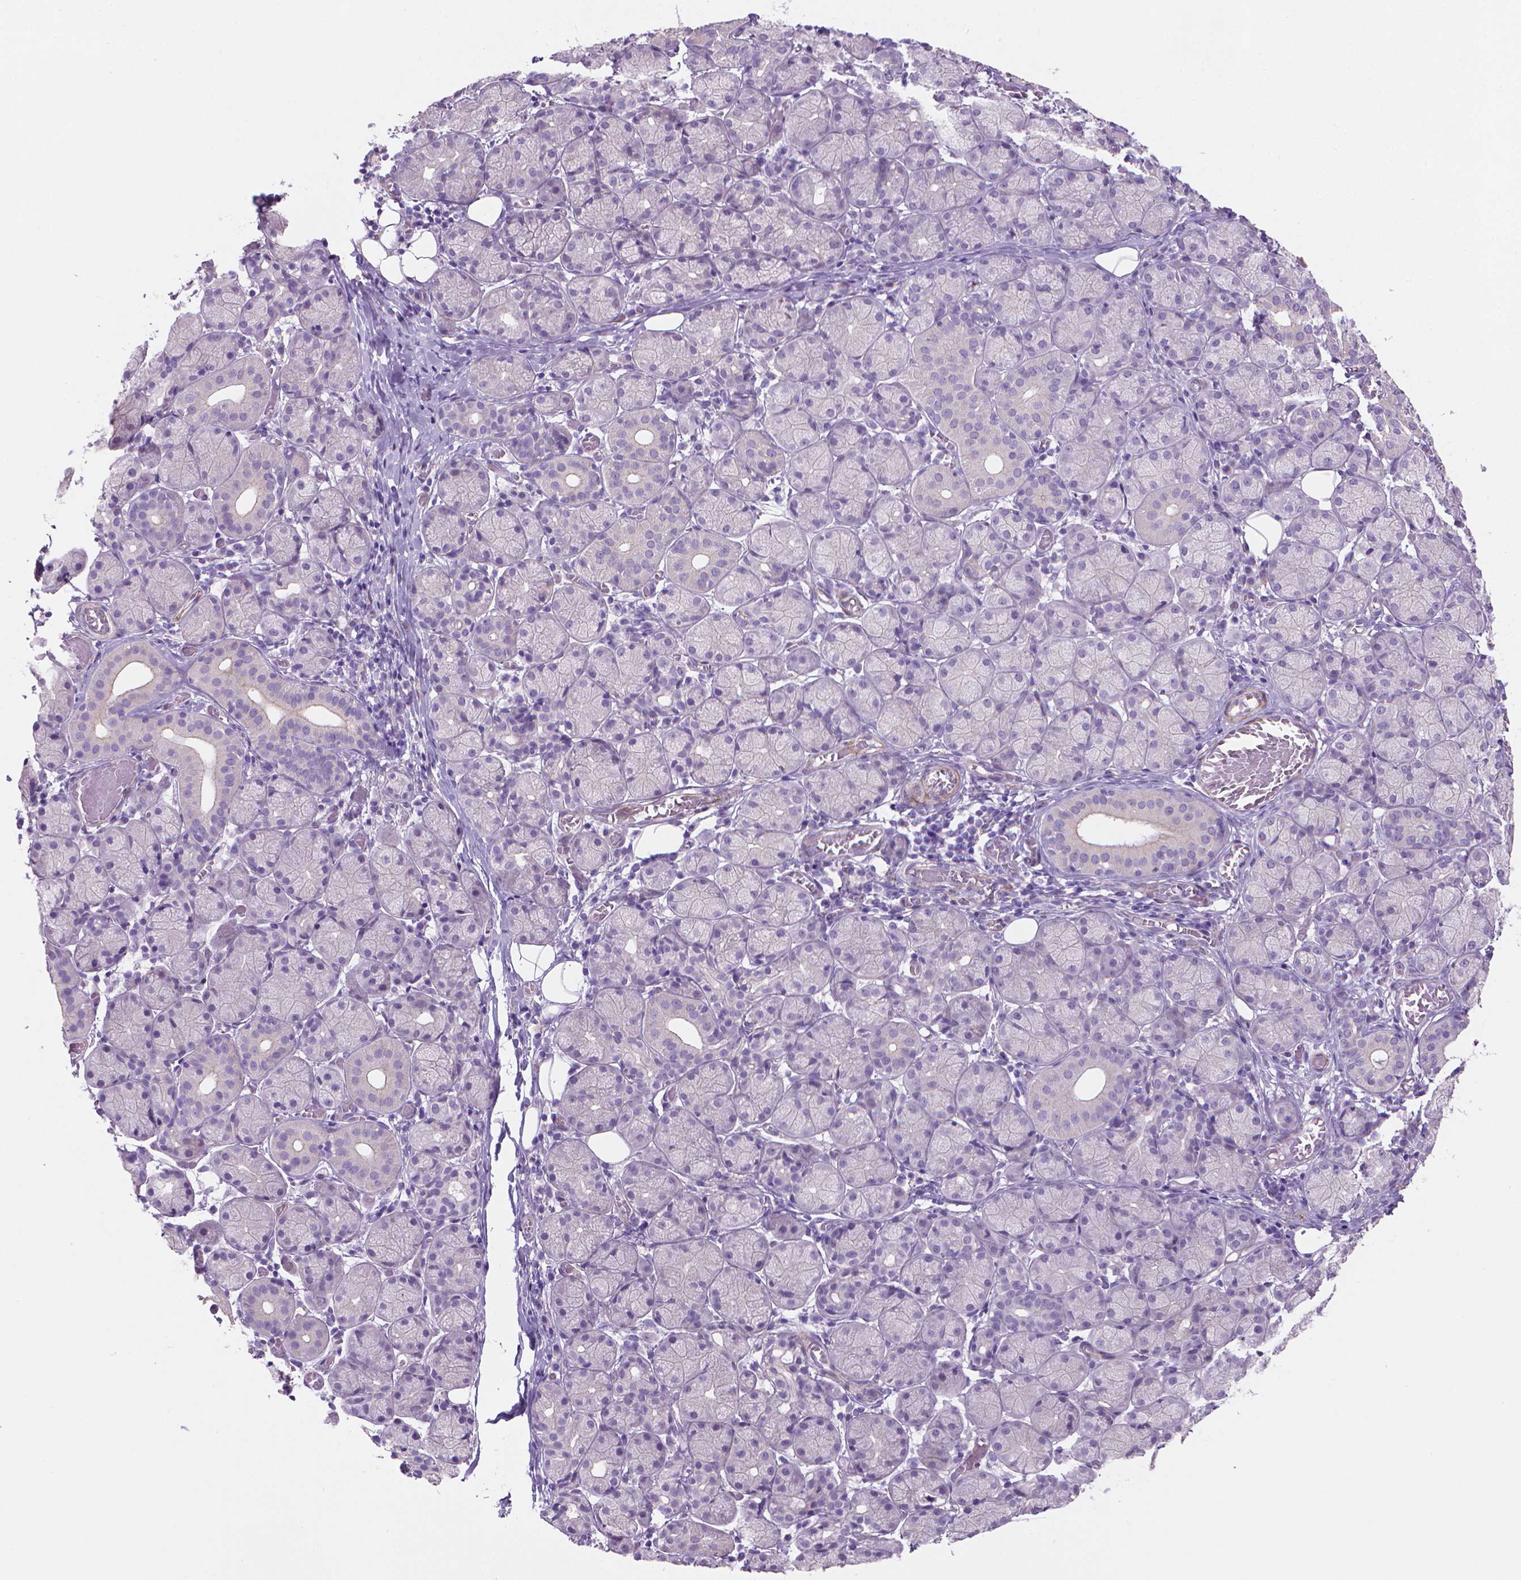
{"staining": {"intensity": "negative", "quantity": "none", "location": "none"}, "tissue": "salivary gland", "cell_type": "Glandular cells", "image_type": "normal", "snomed": [{"axis": "morphology", "description": "Normal tissue, NOS"}, {"axis": "topography", "description": "Salivary gland"}, {"axis": "topography", "description": "Peripheral nerve tissue"}], "caption": "Immunohistochemical staining of unremarkable salivary gland exhibits no significant staining in glandular cells.", "gene": "GSDMA", "patient": {"sex": "female", "age": 24}}